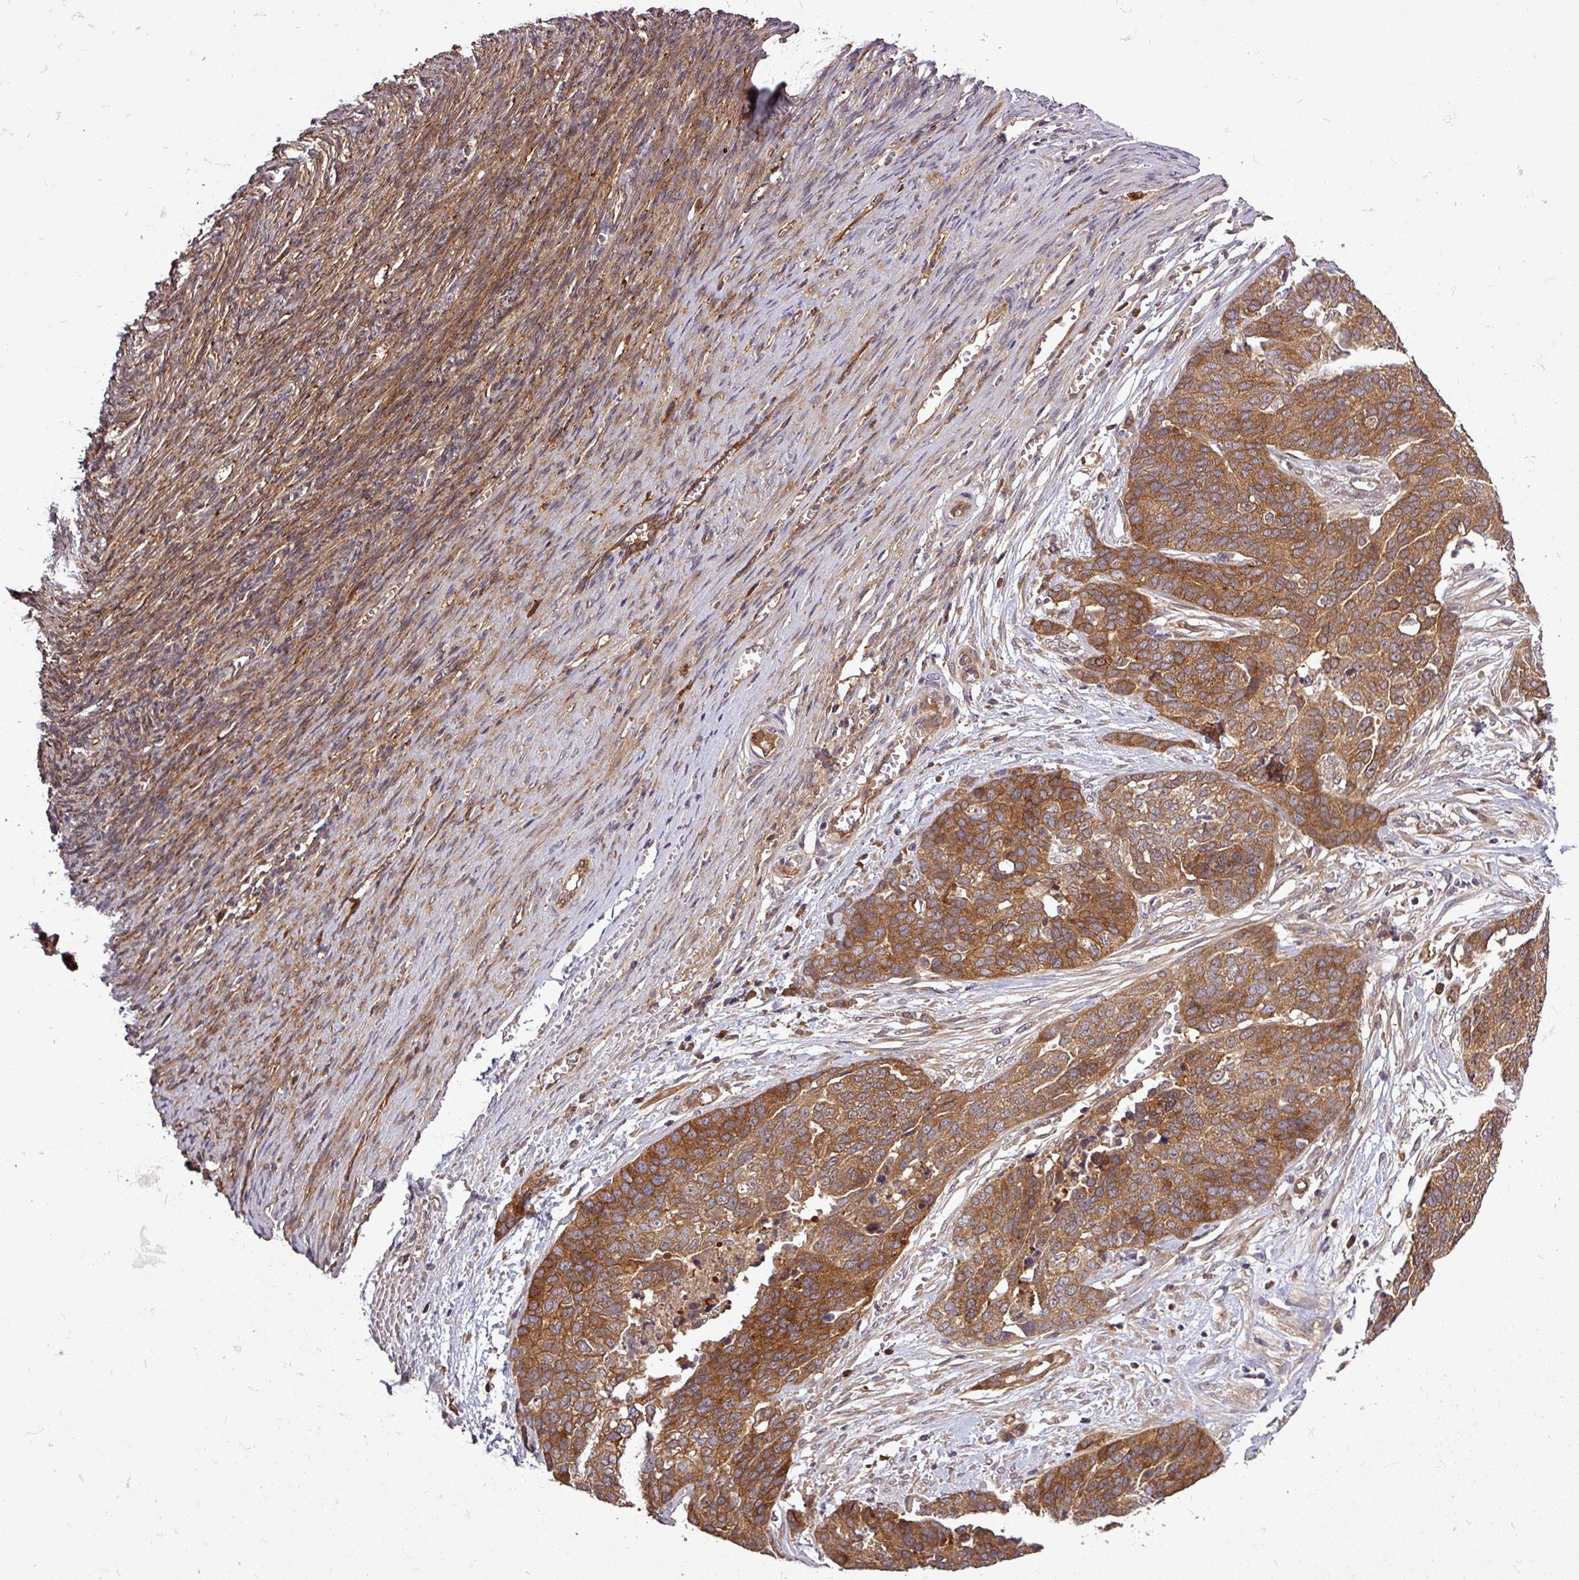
{"staining": {"intensity": "strong", "quantity": ">75%", "location": "cytoplasmic/membranous"}, "tissue": "ovarian cancer", "cell_type": "Tumor cells", "image_type": "cancer", "snomed": [{"axis": "morphology", "description": "Cystadenocarcinoma, serous, NOS"}, {"axis": "topography", "description": "Ovary"}], "caption": "Human ovarian cancer (serous cystadenocarcinoma) stained for a protein (brown) displays strong cytoplasmic/membranous positive expression in approximately >75% of tumor cells.", "gene": "SIRPB2", "patient": {"sex": "female", "age": 44}}